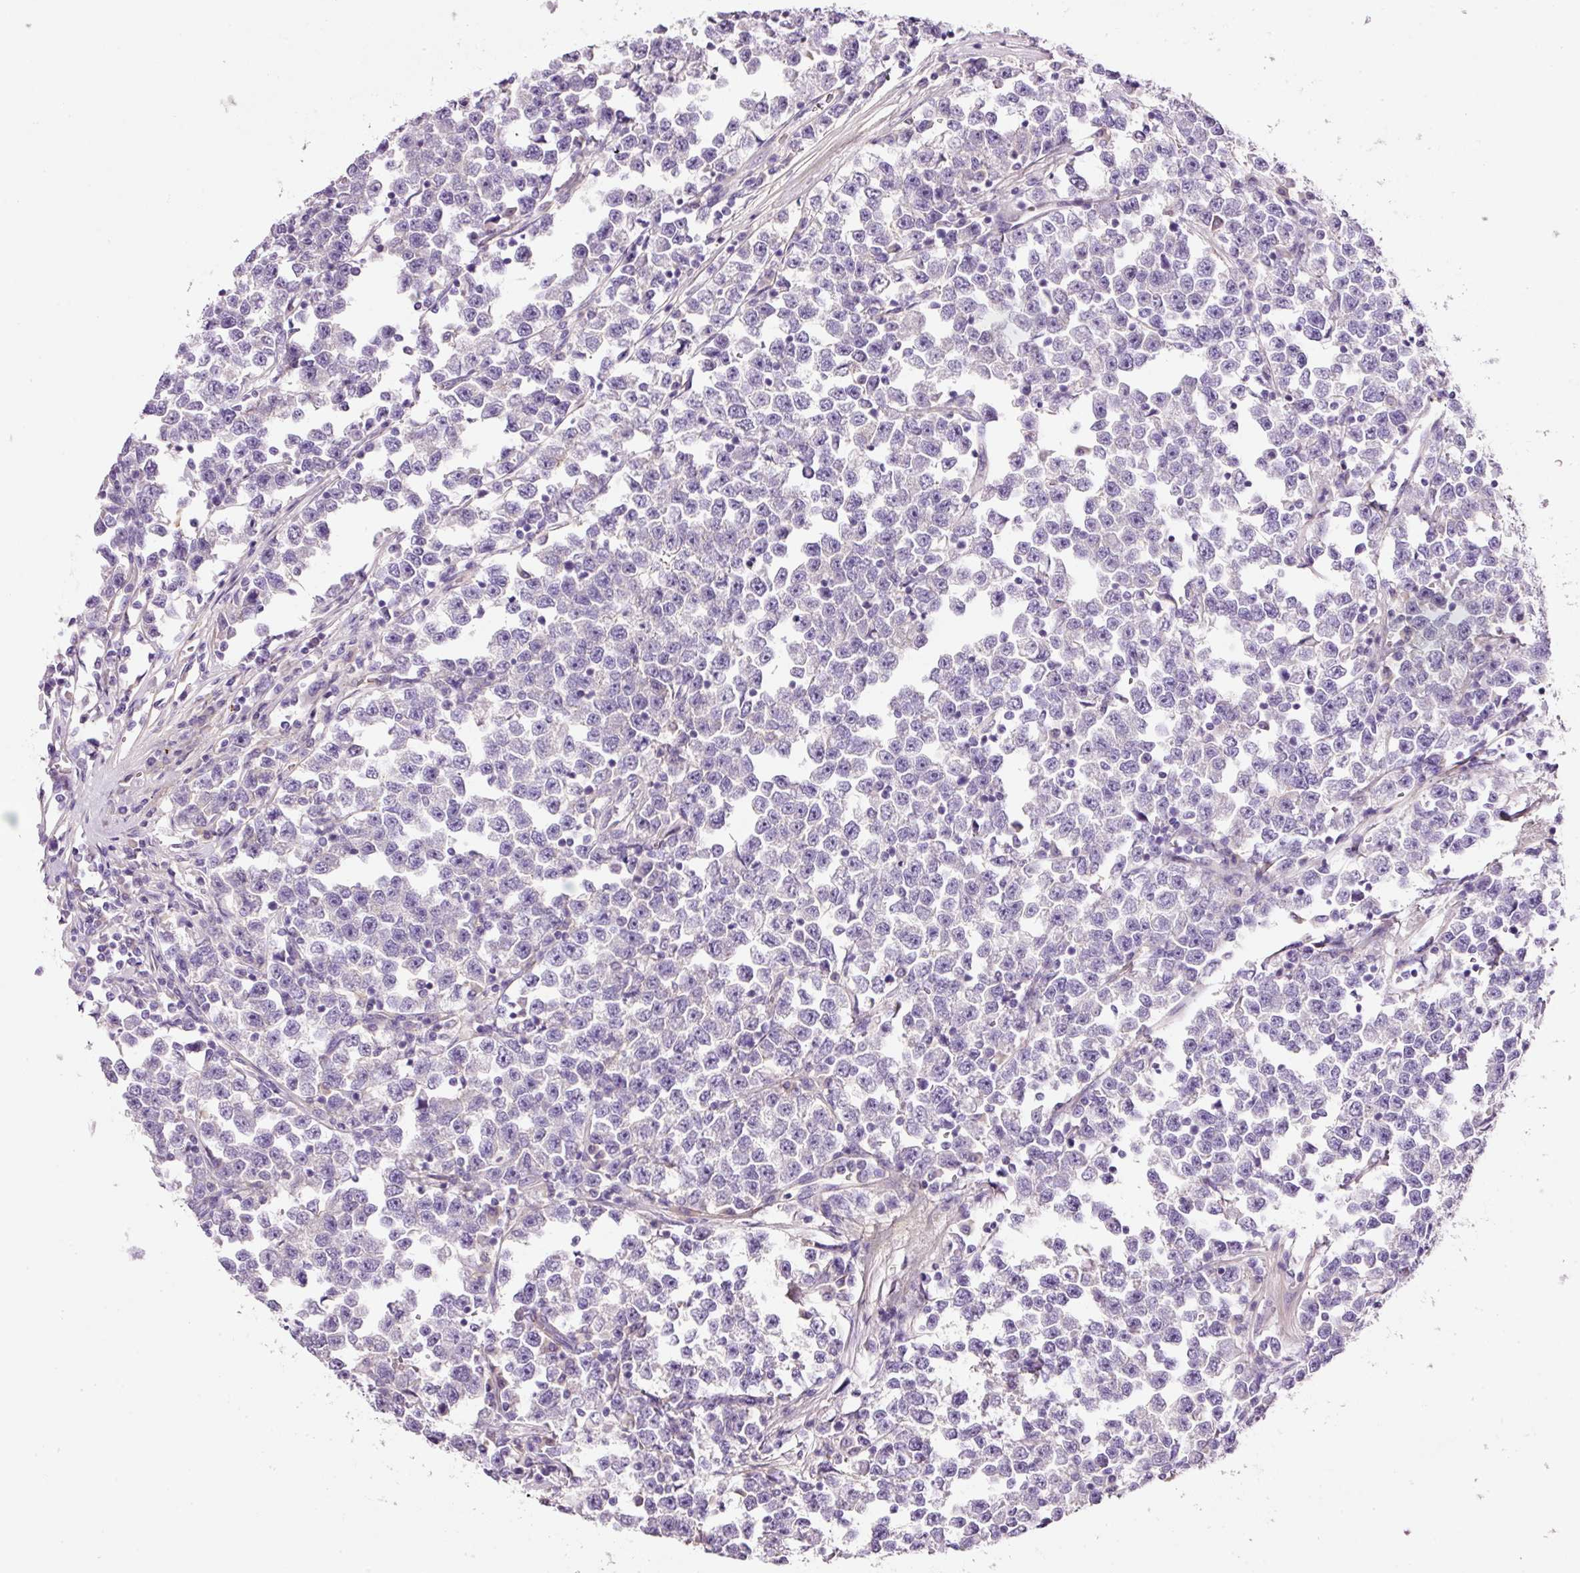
{"staining": {"intensity": "negative", "quantity": "none", "location": "none"}, "tissue": "testis cancer", "cell_type": "Tumor cells", "image_type": "cancer", "snomed": [{"axis": "morphology", "description": "Seminoma, NOS"}, {"axis": "topography", "description": "Testis"}], "caption": "A high-resolution photomicrograph shows immunohistochemistry (IHC) staining of testis cancer (seminoma), which reveals no significant positivity in tumor cells.", "gene": "SOS2", "patient": {"sex": "male", "age": 43}}